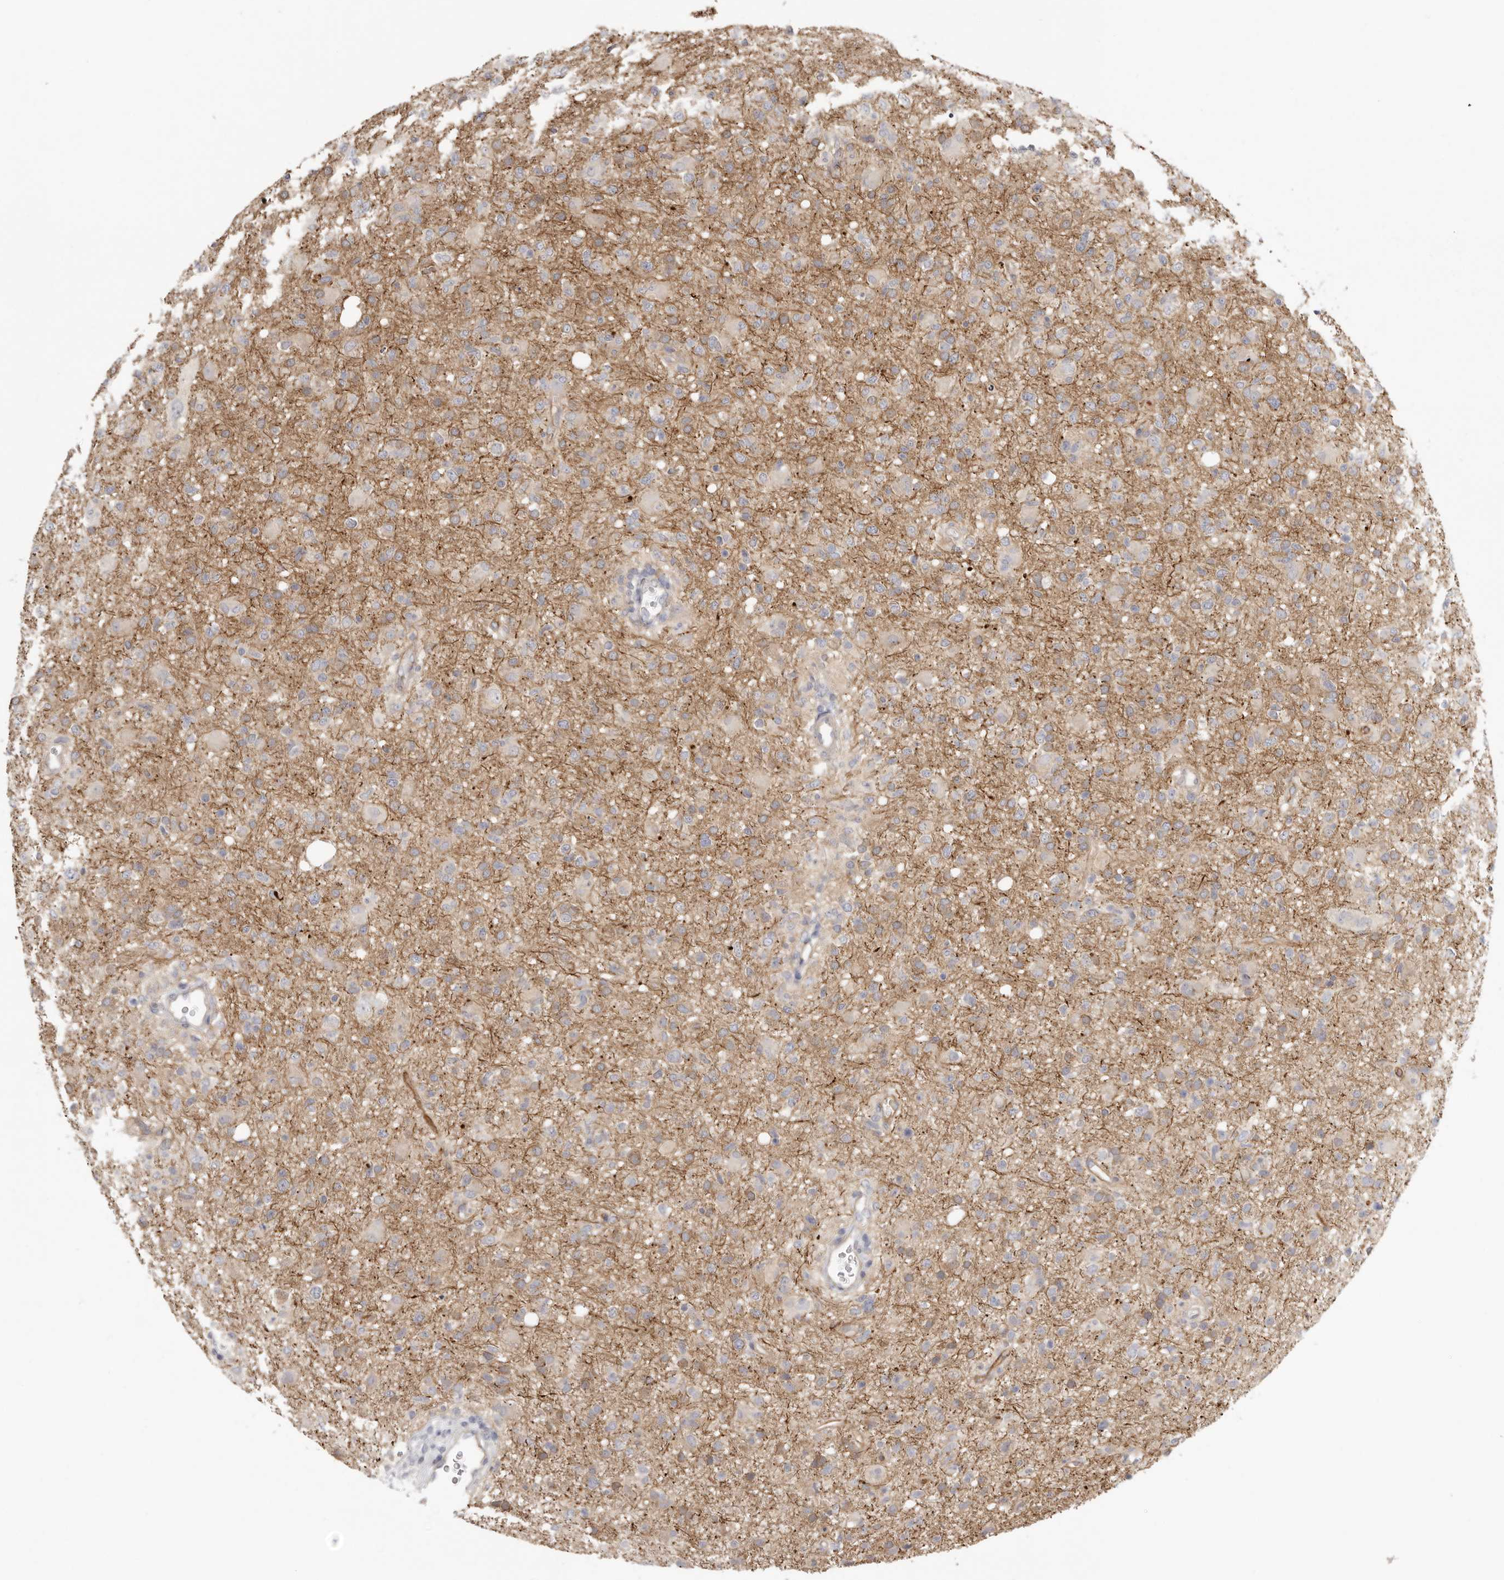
{"staining": {"intensity": "weak", "quantity": "<25%", "location": "cytoplasmic/membranous"}, "tissue": "glioma", "cell_type": "Tumor cells", "image_type": "cancer", "snomed": [{"axis": "morphology", "description": "Glioma, malignant, High grade"}, {"axis": "topography", "description": "Brain"}], "caption": "Protein analysis of glioma shows no significant expression in tumor cells.", "gene": "MSRB2", "patient": {"sex": "female", "age": 57}}